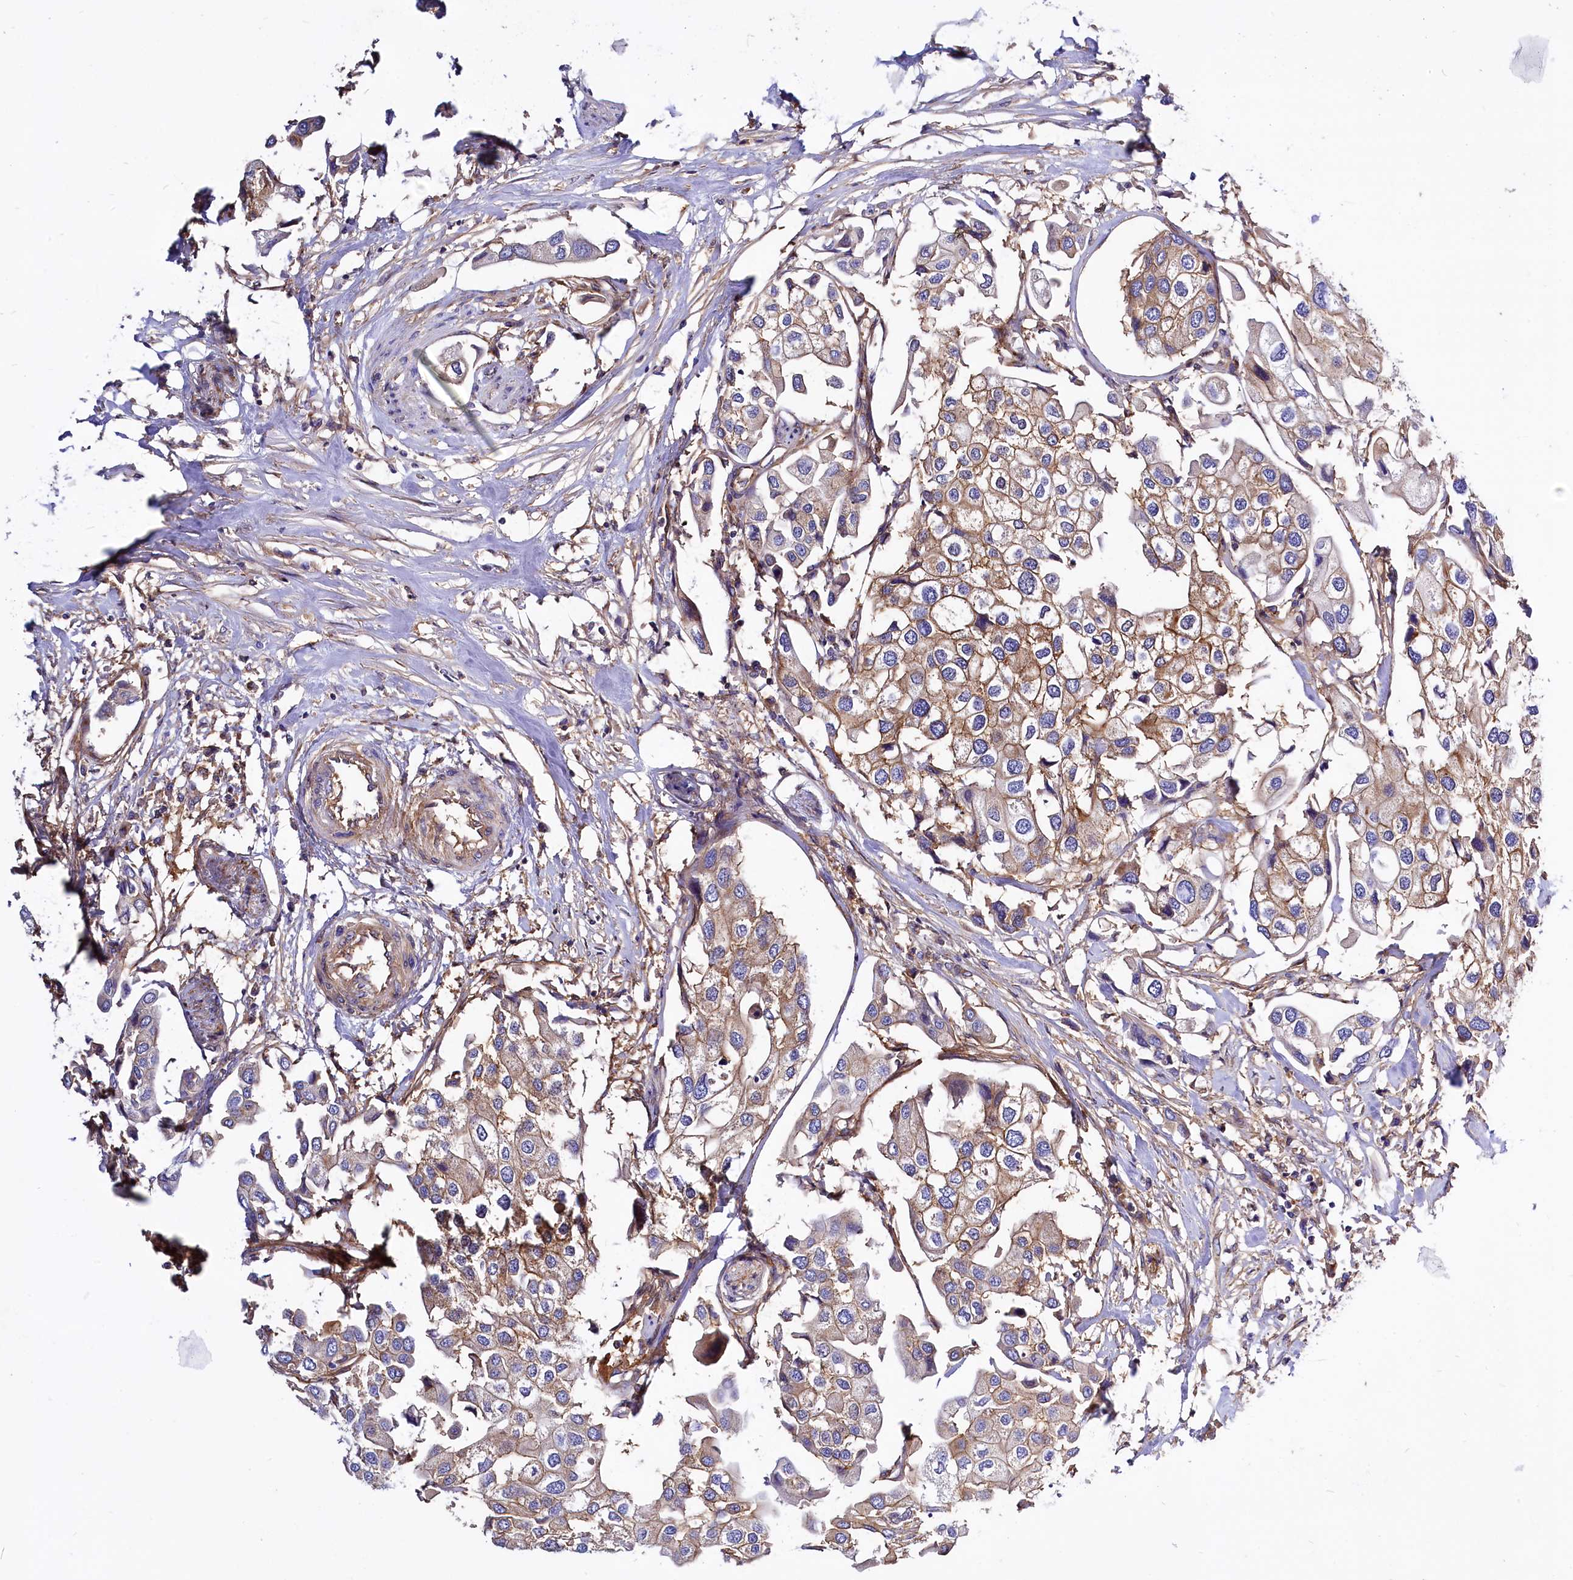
{"staining": {"intensity": "moderate", "quantity": "25%-75%", "location": "cytoplasmic/membranous"}, "tissue": "urothelial cancer", "cell_type": "Tumor cells", "image_type": "cancer", "snomed": [{"axis": "morphology", "description": "Urothelial carcinoma, High grade"}, {"axis": "topography", "description": "Urinary bladder"}], "caption": "Brown immunohistochemical staining in human high-grade urothelial carcinoma exhibits moderate cytoplasmic/membranous staining in about 25%-75% of tumor cells.", "gene": "ANO6", "patient": {"sex": "male", "age": 64}}